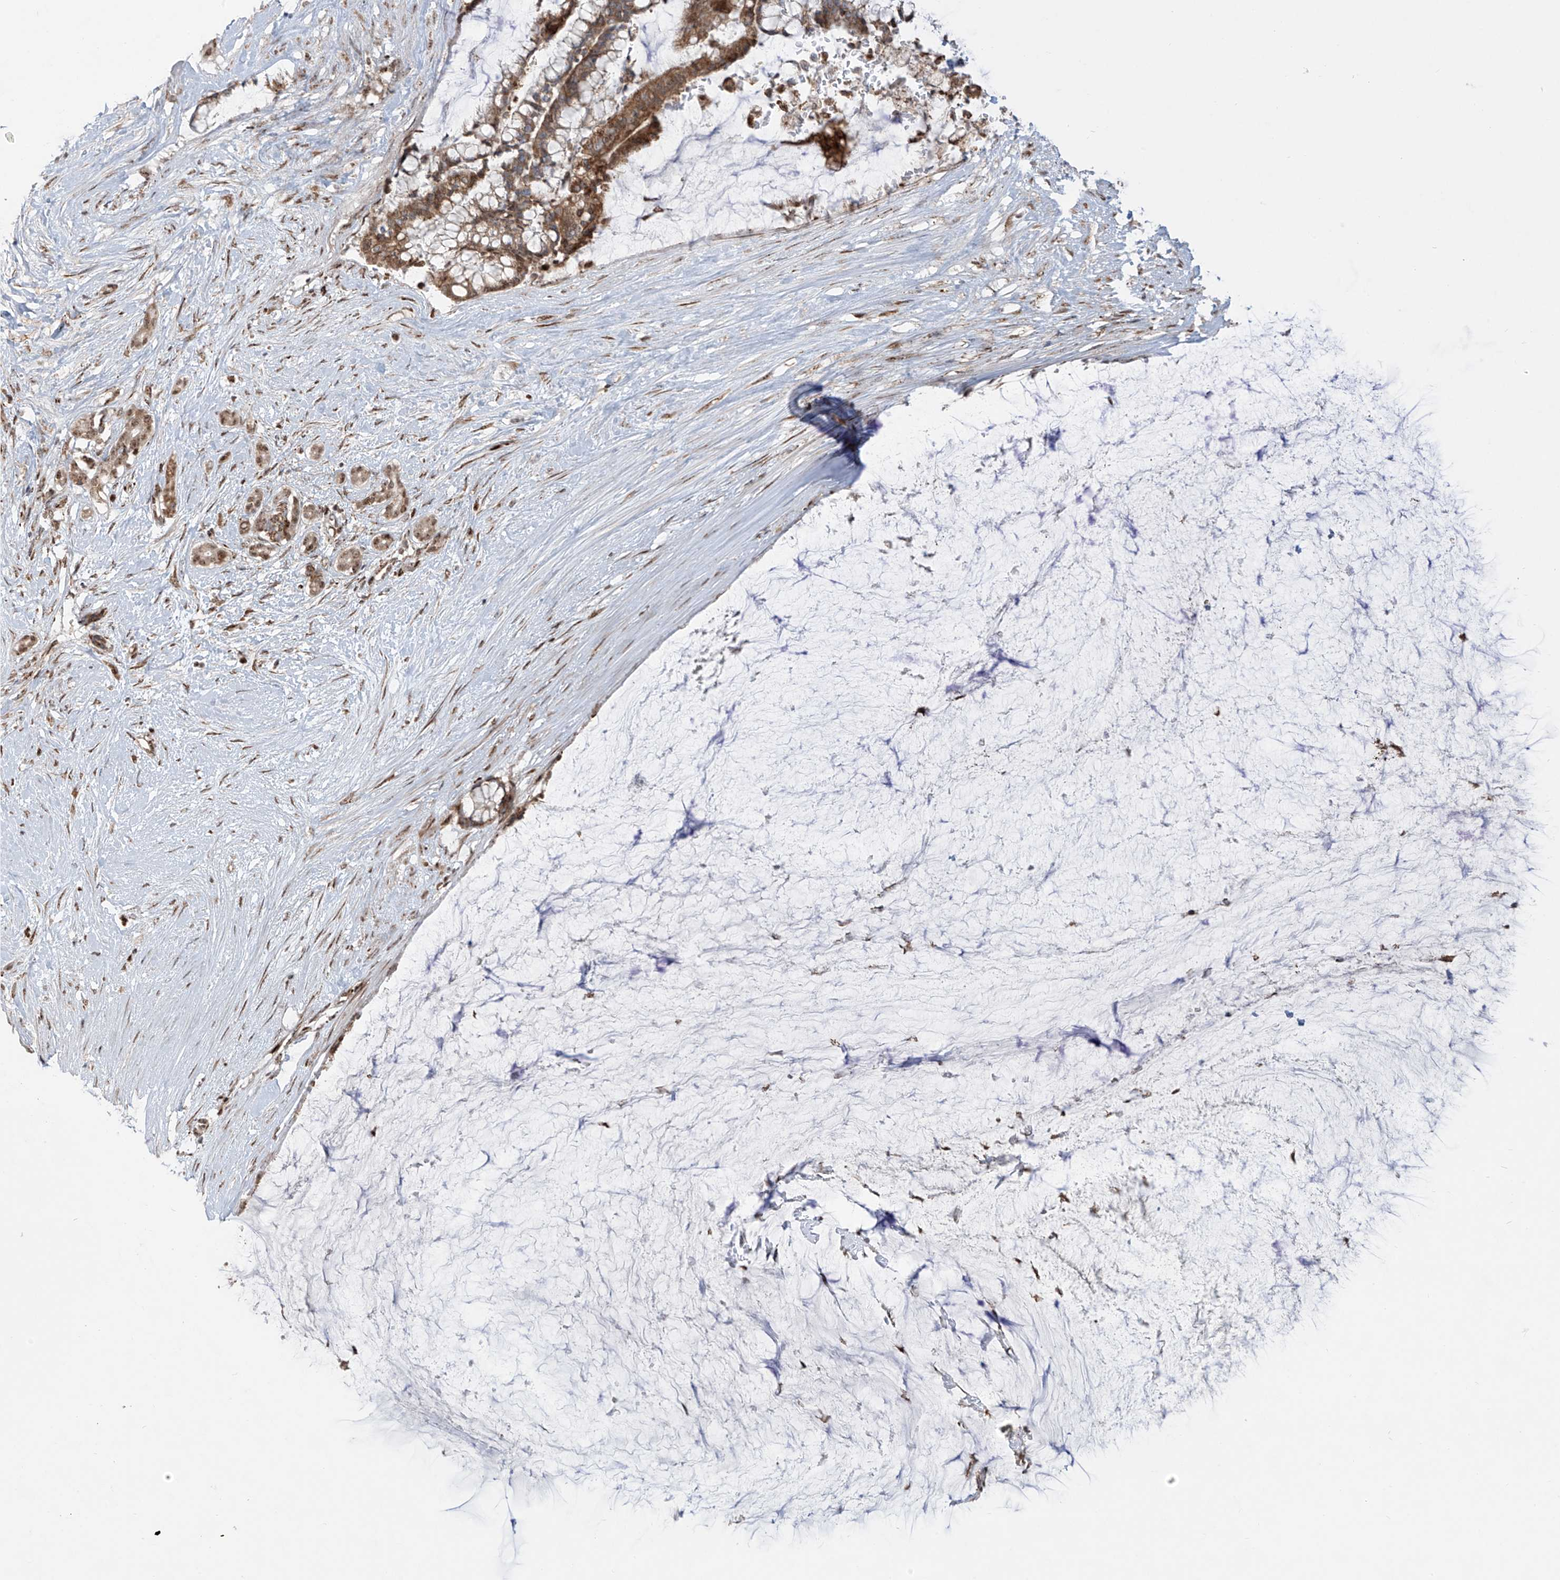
{"staining": {"intensity": "moderate", "quantity": ">75%", "location": "cytoplasmic/membranous"}, "tissue": "pancreatic cancer", "cell_type": "Tumor cells", "image_type": "cancer", "snomed": [{"axis": "morphology", "description": "Adenocarcinoma, NOS"}, {"axis": "topography", "description": "Pancreas"}], "caption": "Protein positivity by IHC shows moderate cytoplasmic/membranous positivity in approximately >75% of tumor cells in pancreatic adenocarcinoma. (DAB IHC with brightfield microscopy, high magnification).", "gene": "ZBTB8A", "patient": {"sex": "male", "age": 41}}